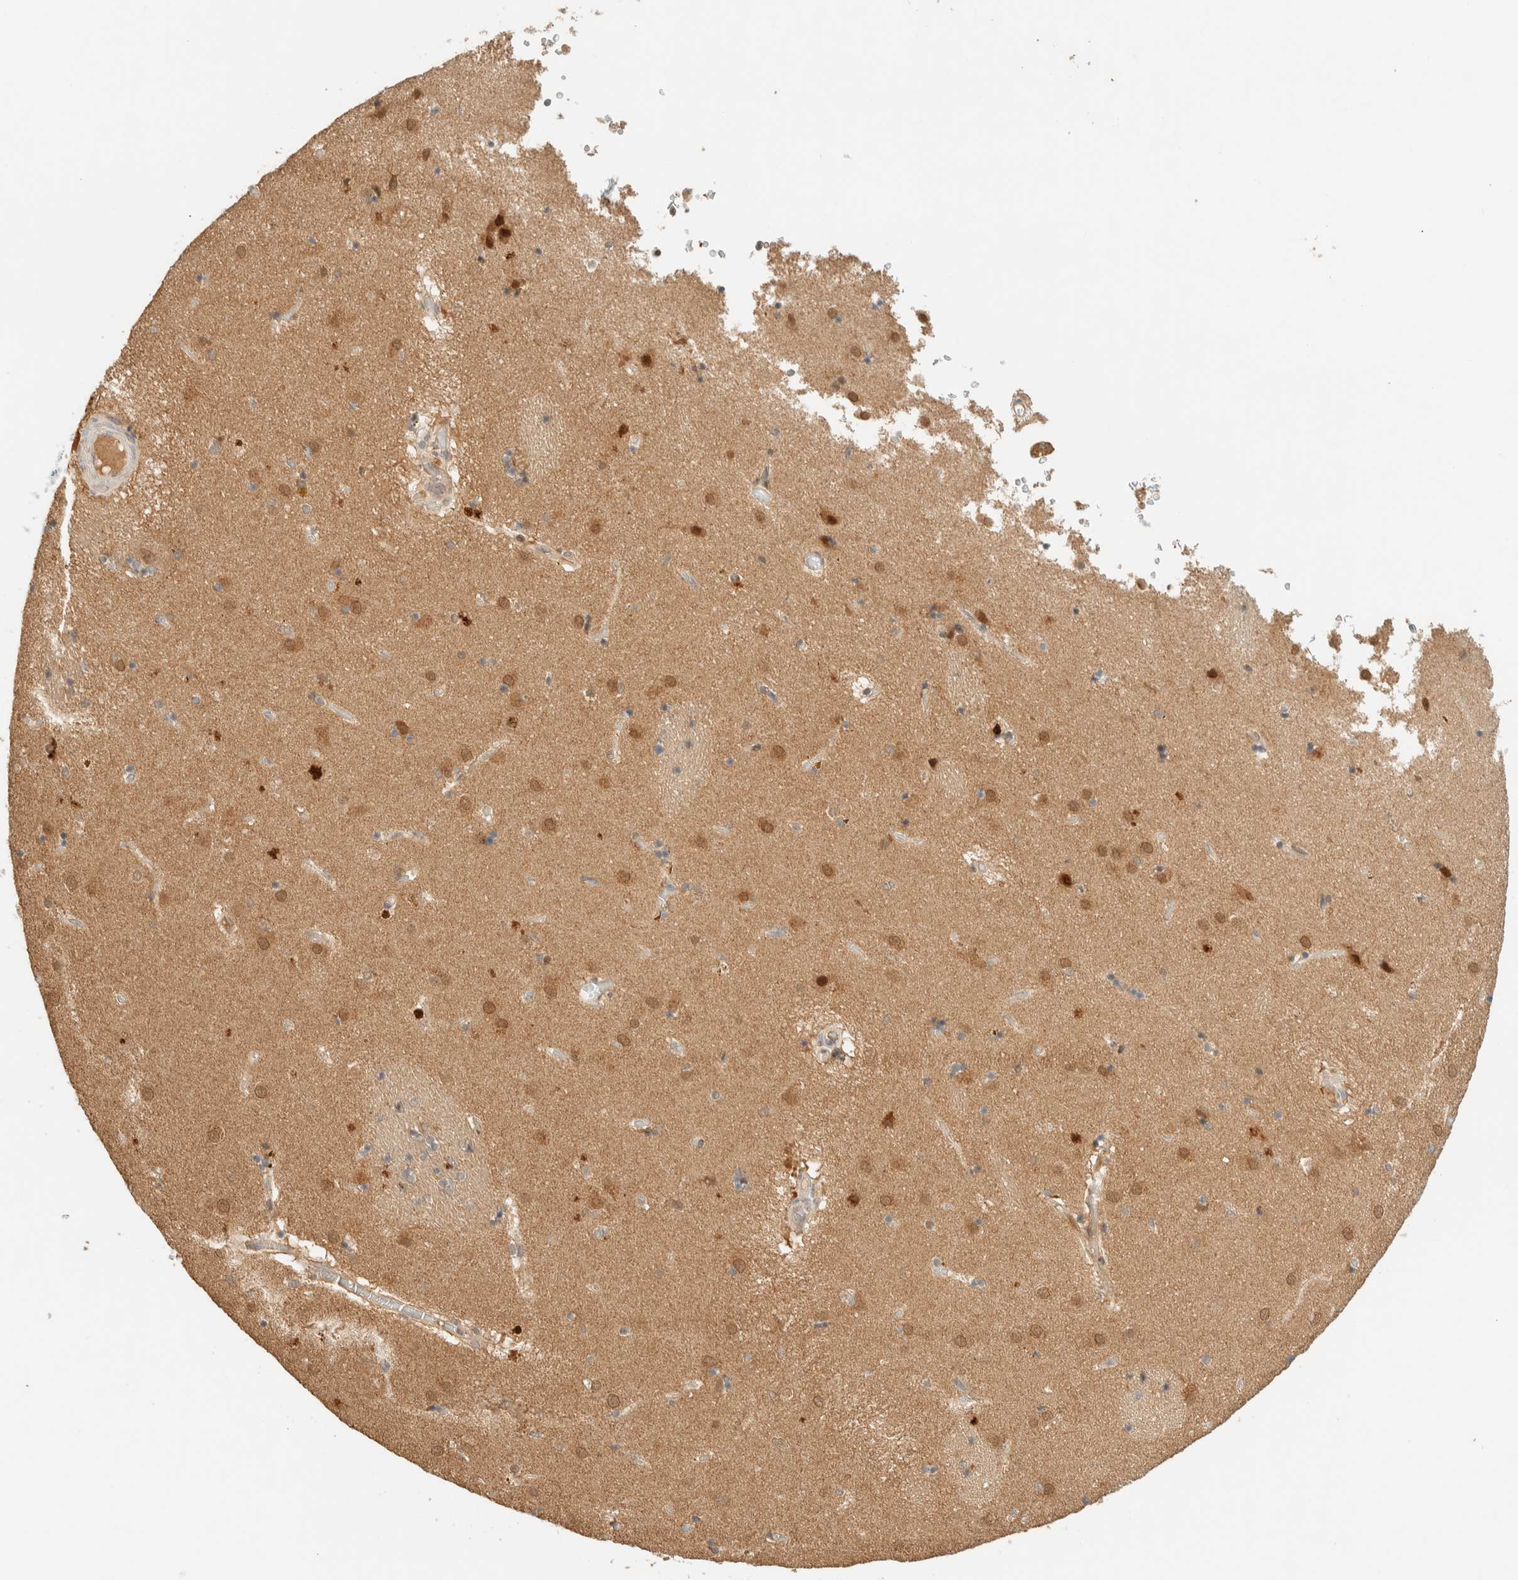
{"staining": {"intensity": "moderate", "quantity": "<25%", "location": "cytoplasmic/membranous,nuclear"}, "tissue": "caudate", "cell_type": "Glial cells", "image_type": "normal", "snomed": [{"axis": "morphology", "description": "Normal tissue, NOS"}, {"axis": "topography", "description": "Lateral ventricle wall"}], "caption": "This photomicrograph exhibits immunohistochemistry staining of unremarkable caudate, with low moderate cytoplasmic/membranous,nuclear positivity in approximately <25% of glial cells.", "gene": "ZBTB34", "patient": {"sex": "male", "age": 70}}